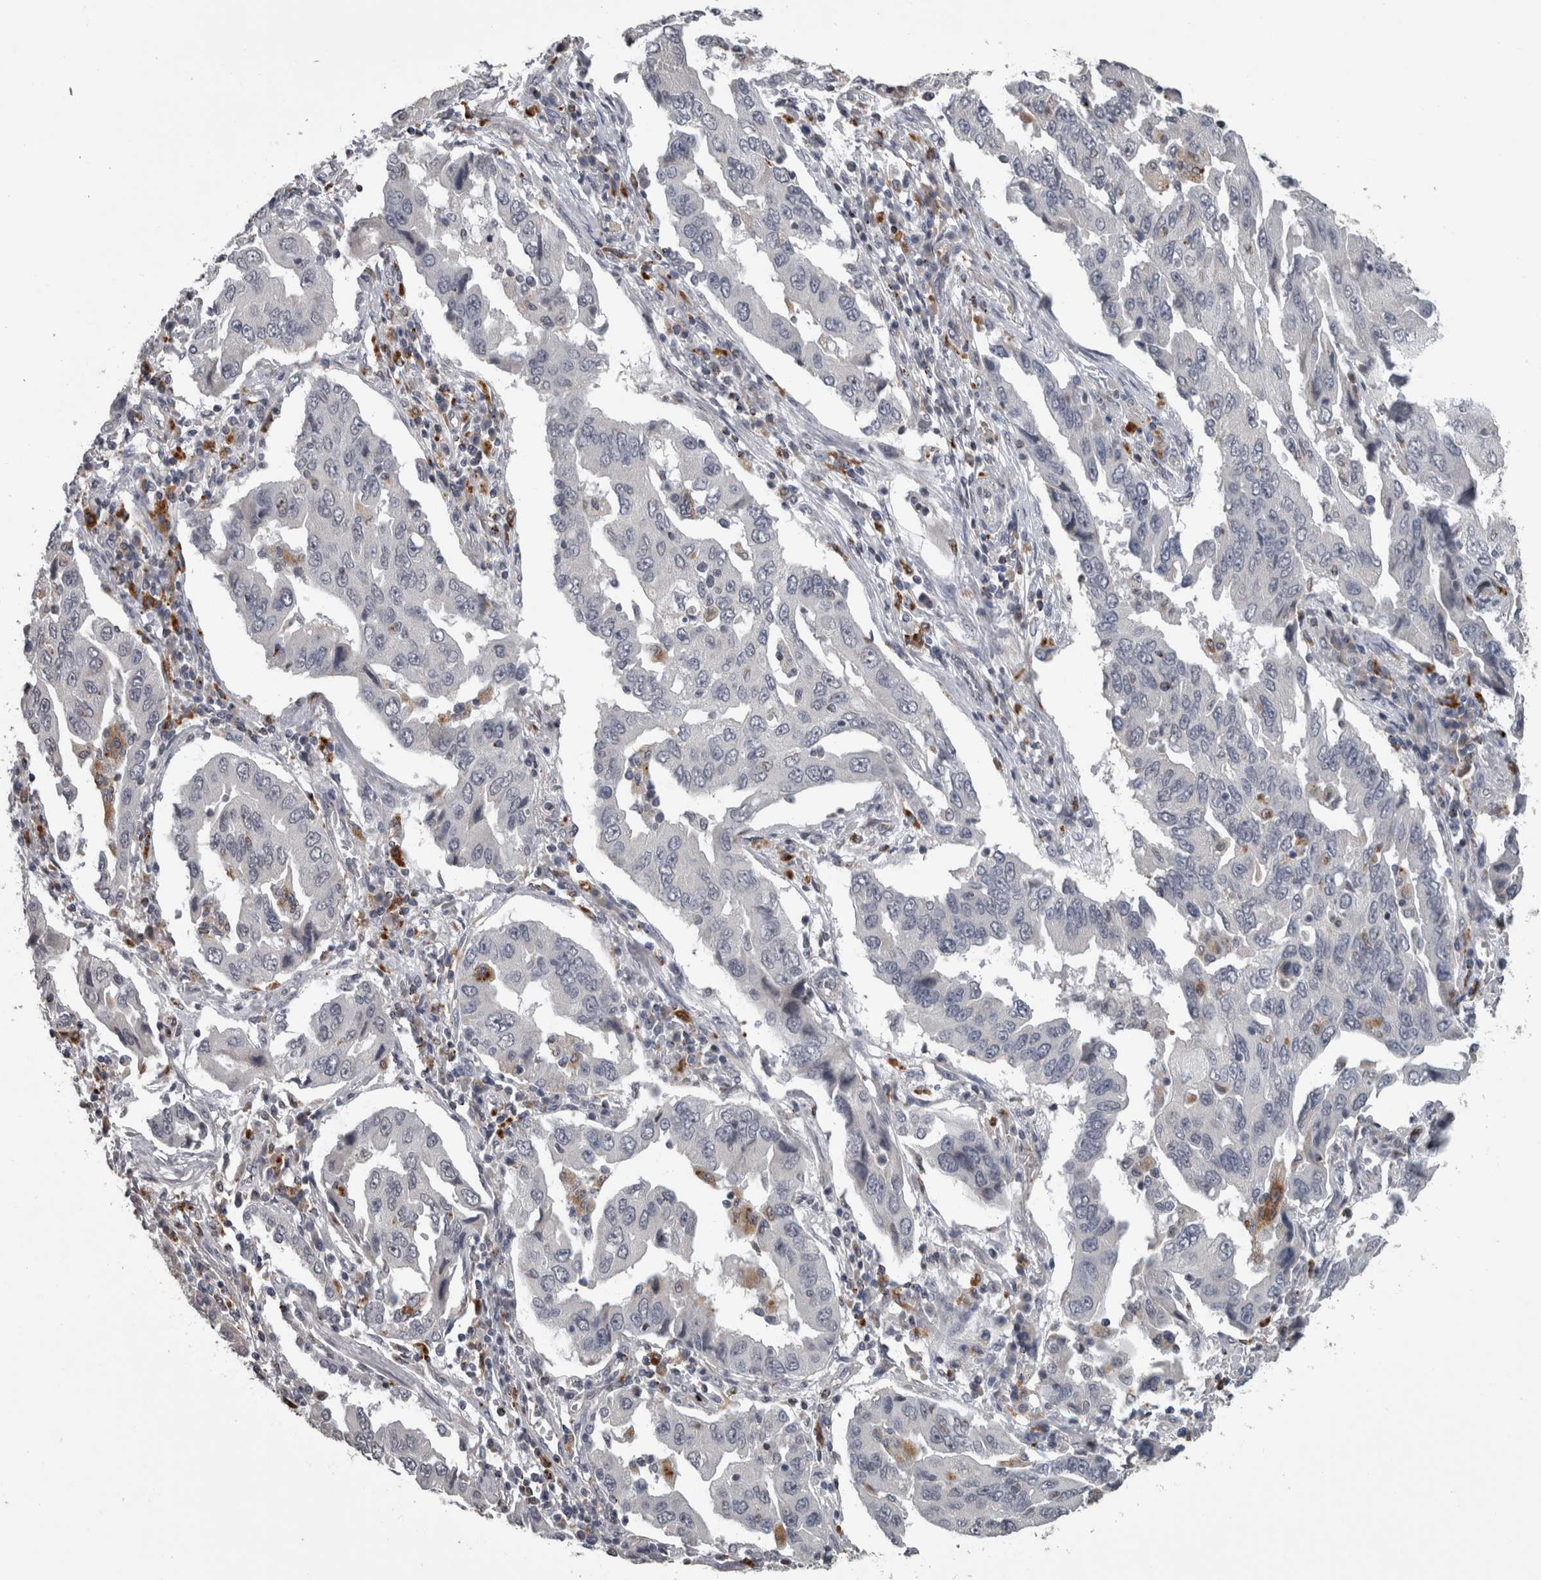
{"staining": {"intensity": "negative", "quantity": "none", "location": "none"}, "tissue": "lung cancer", "cell_type": "Tumor cells", "image_type": "cancer", "snomed": [{"axis": "morphology", "description": "Adenocarcinoma, NOS"}, {"axis": "topography", "description": "Lung"}], "caption": "This is an immunohistochemistry histopathology image of lung cancer (adenocarcinoma). There is no staining in tumor cells.", "gene": "NAAA", "patient": {"sex": "female", "age": 65}}